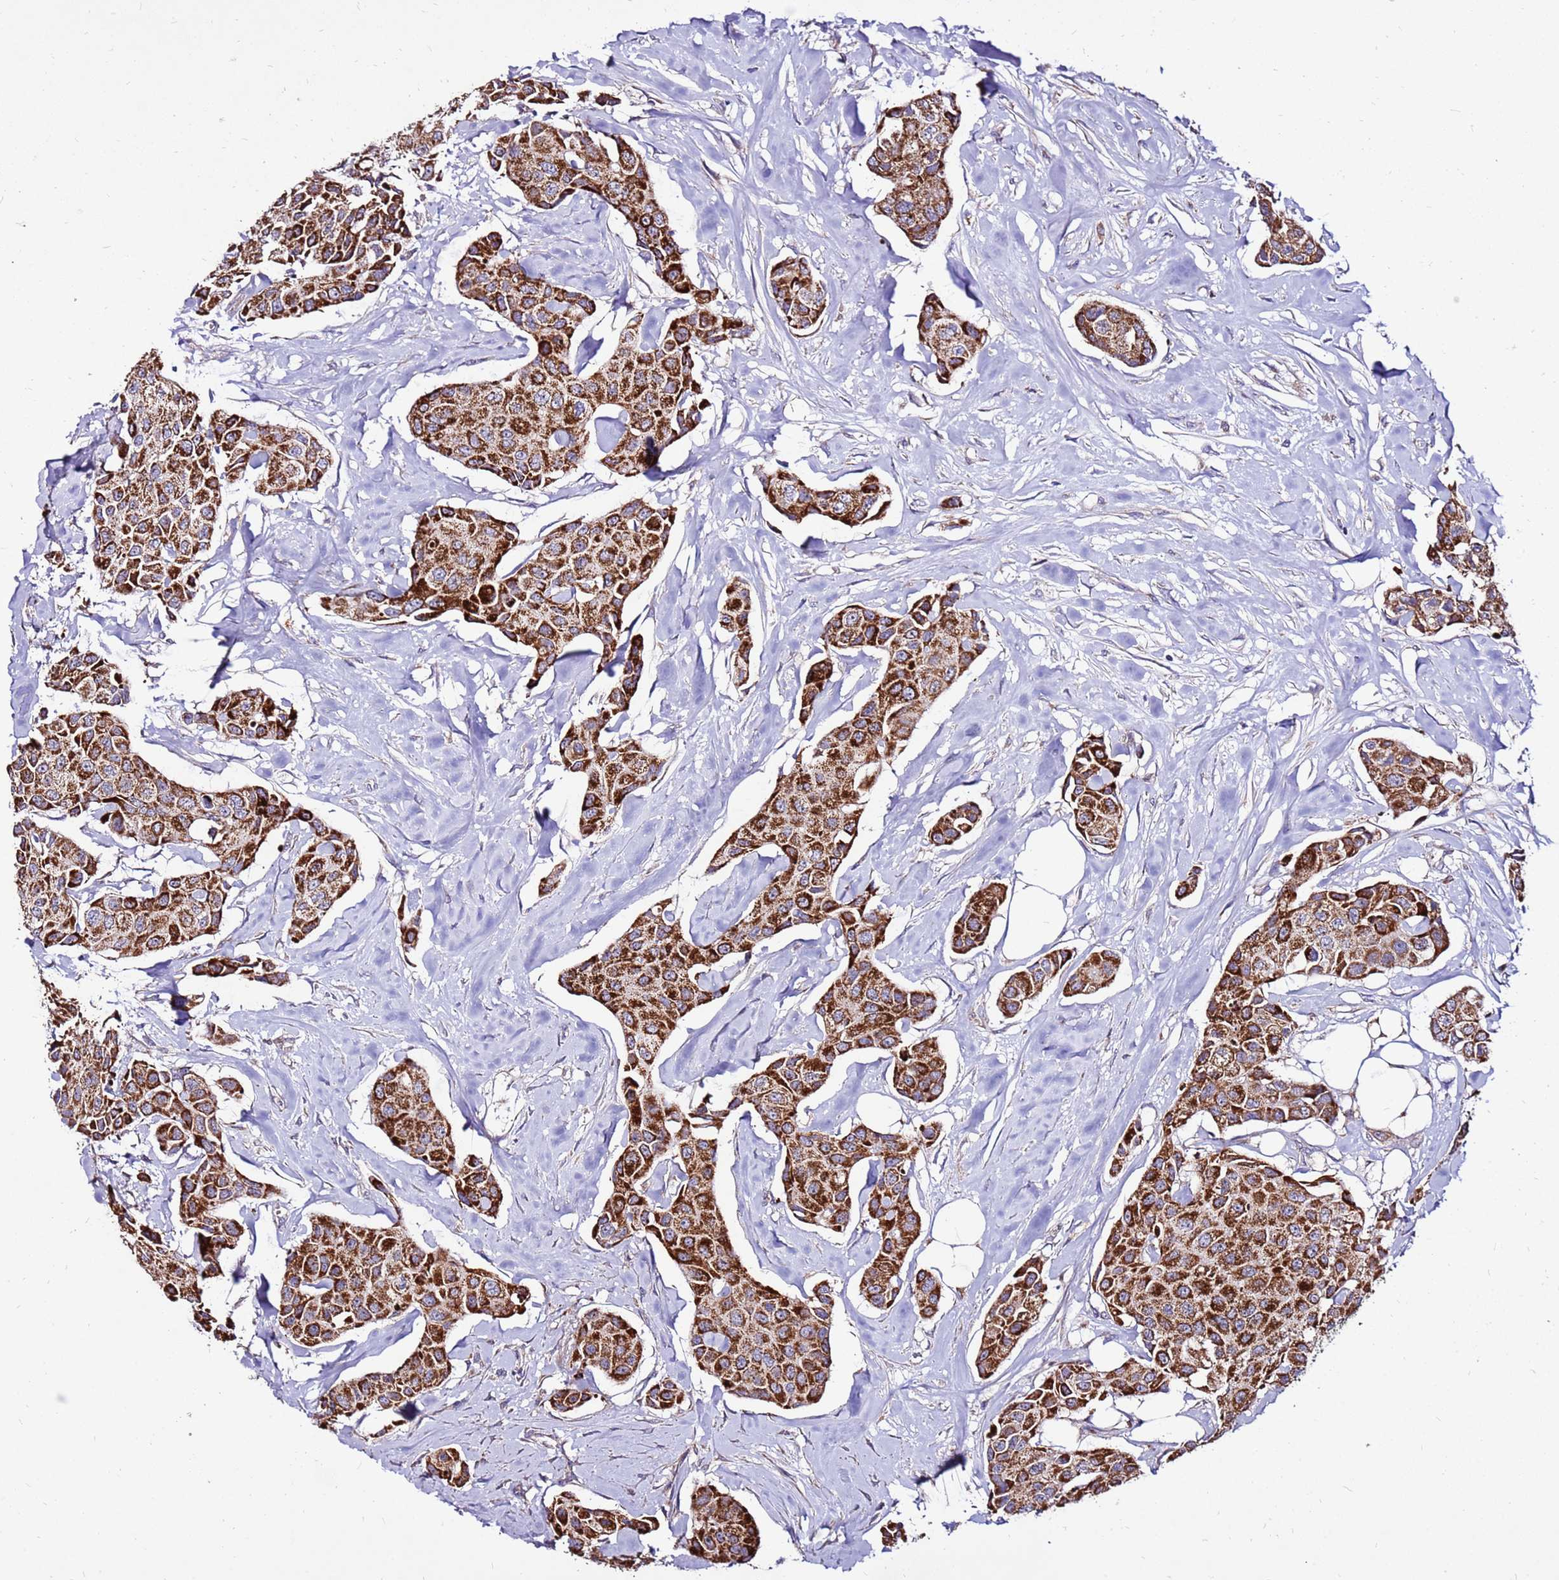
{"staining": {"intensity": "strong", "quantity": ">75%", "location": "cytoplasmic/membranous"}, "tissue": "breast cancer", "cell_type": "Tumor cells", "image_type": "cancer", "snomed": [{"axis": "morphology", "description": "Duct carcinoma"}, {"axis": "topography", "description": "Breast"}, {"axis": "topography", "description": "Lymph node"}], "caption": "A high-resolution photomicrograph shows IHC staining of breast cancer (intraductal carcinoma), which exhibits strong cytoplasmic/membranous staining in about >75% of tumor cells.", "gene": "SPSB3", "patient": {"sex": "female", "age": 80}}